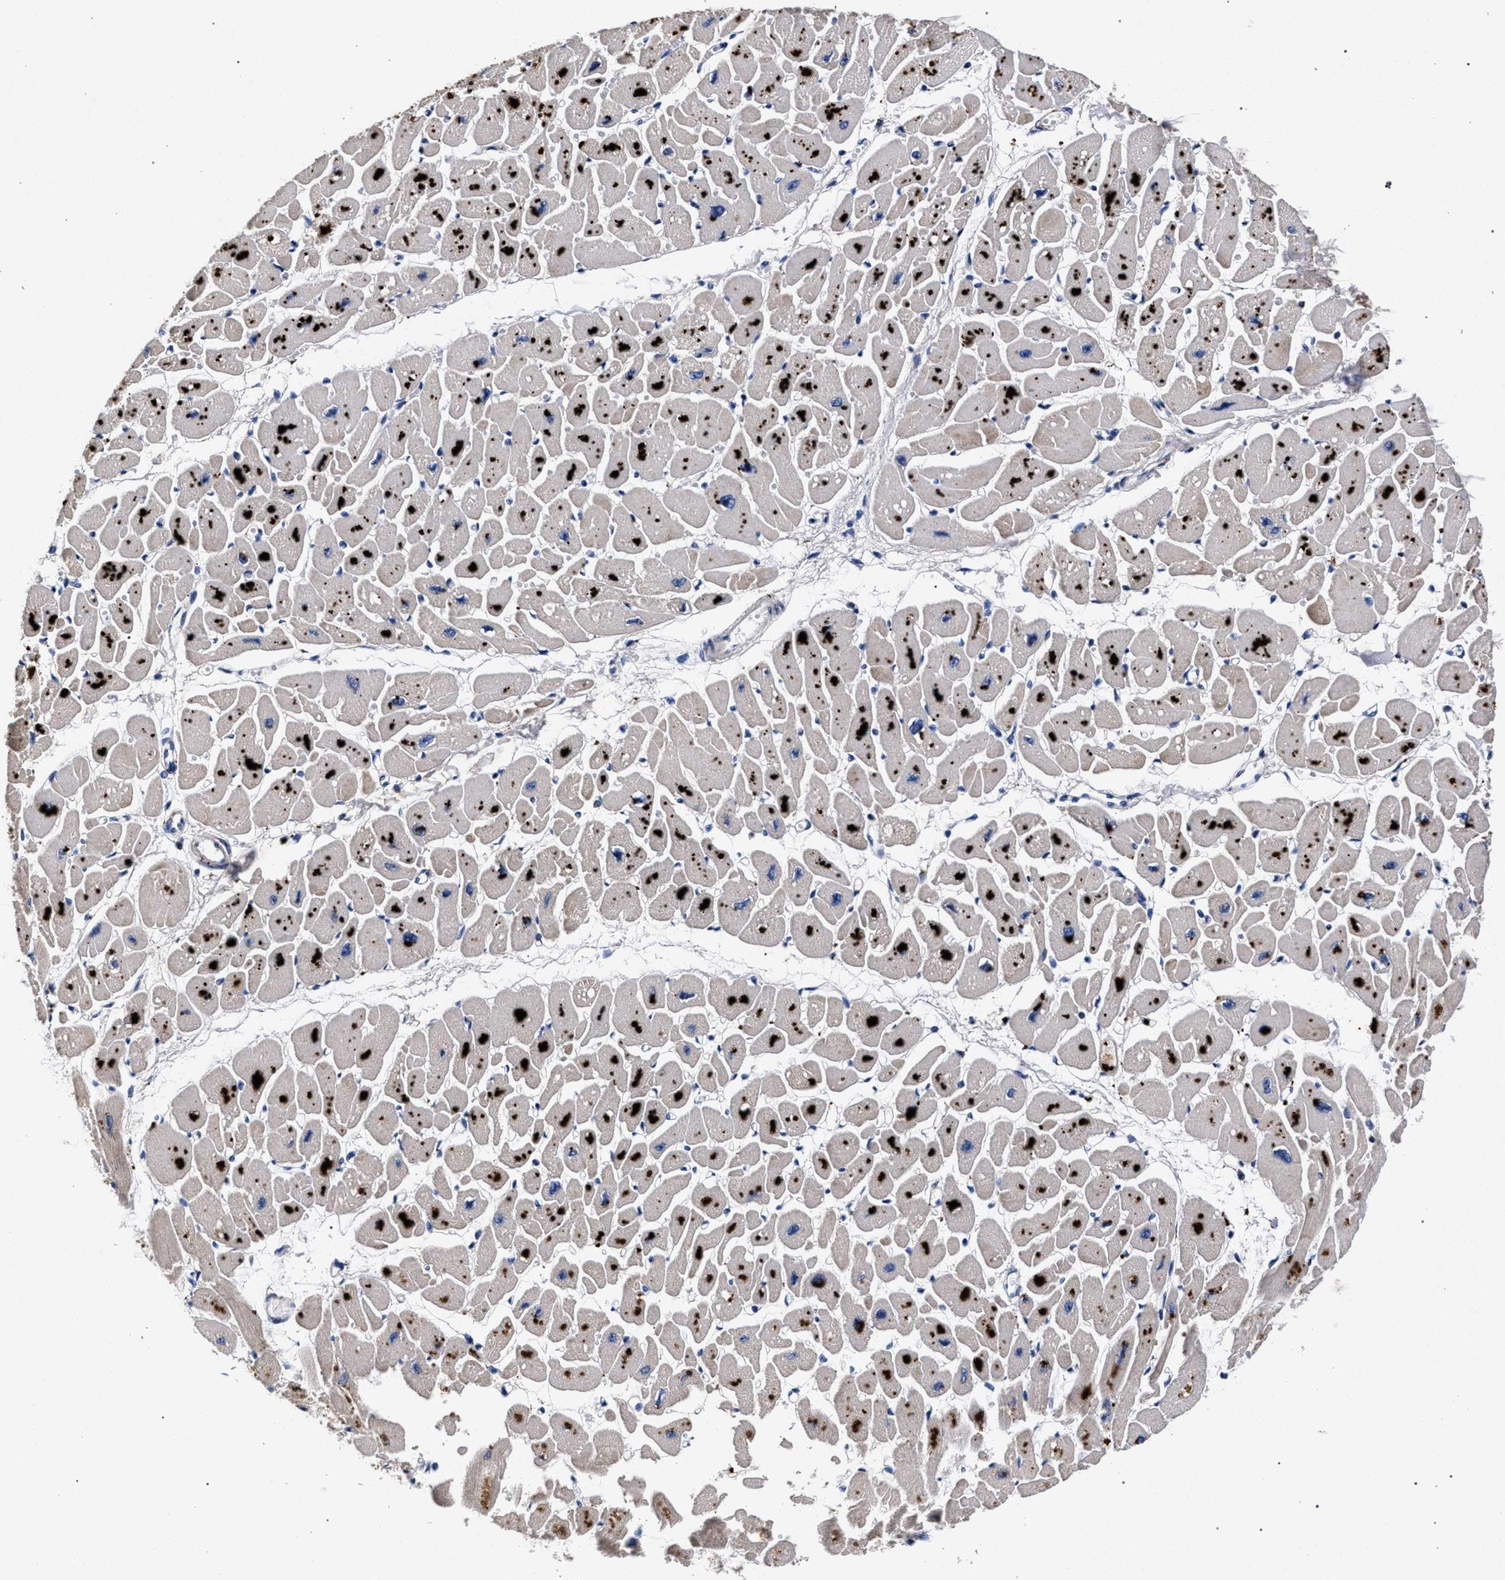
{"staining": {"intensity": "moderate", "quantity": "25%-75%", "location": "cytoplasmic/membranous"}, "tissue": "heart muscle", "cell_type": "Cardiomyocytes", "image_type": "normal", "snomed": [{"axis": "morphology", "description": "Normal tissue, NOS"}, {"axis": "topography", "description": "Heart"}], "caption": "Heart muscle stained for a protein (brown) reveals moderate cytoplasmic/membranous positive positivity in approximately 25%-75% of cardiomyocytes.", "gene": "HSD17B14", "patient": {"sex": "female", "age": 54}}